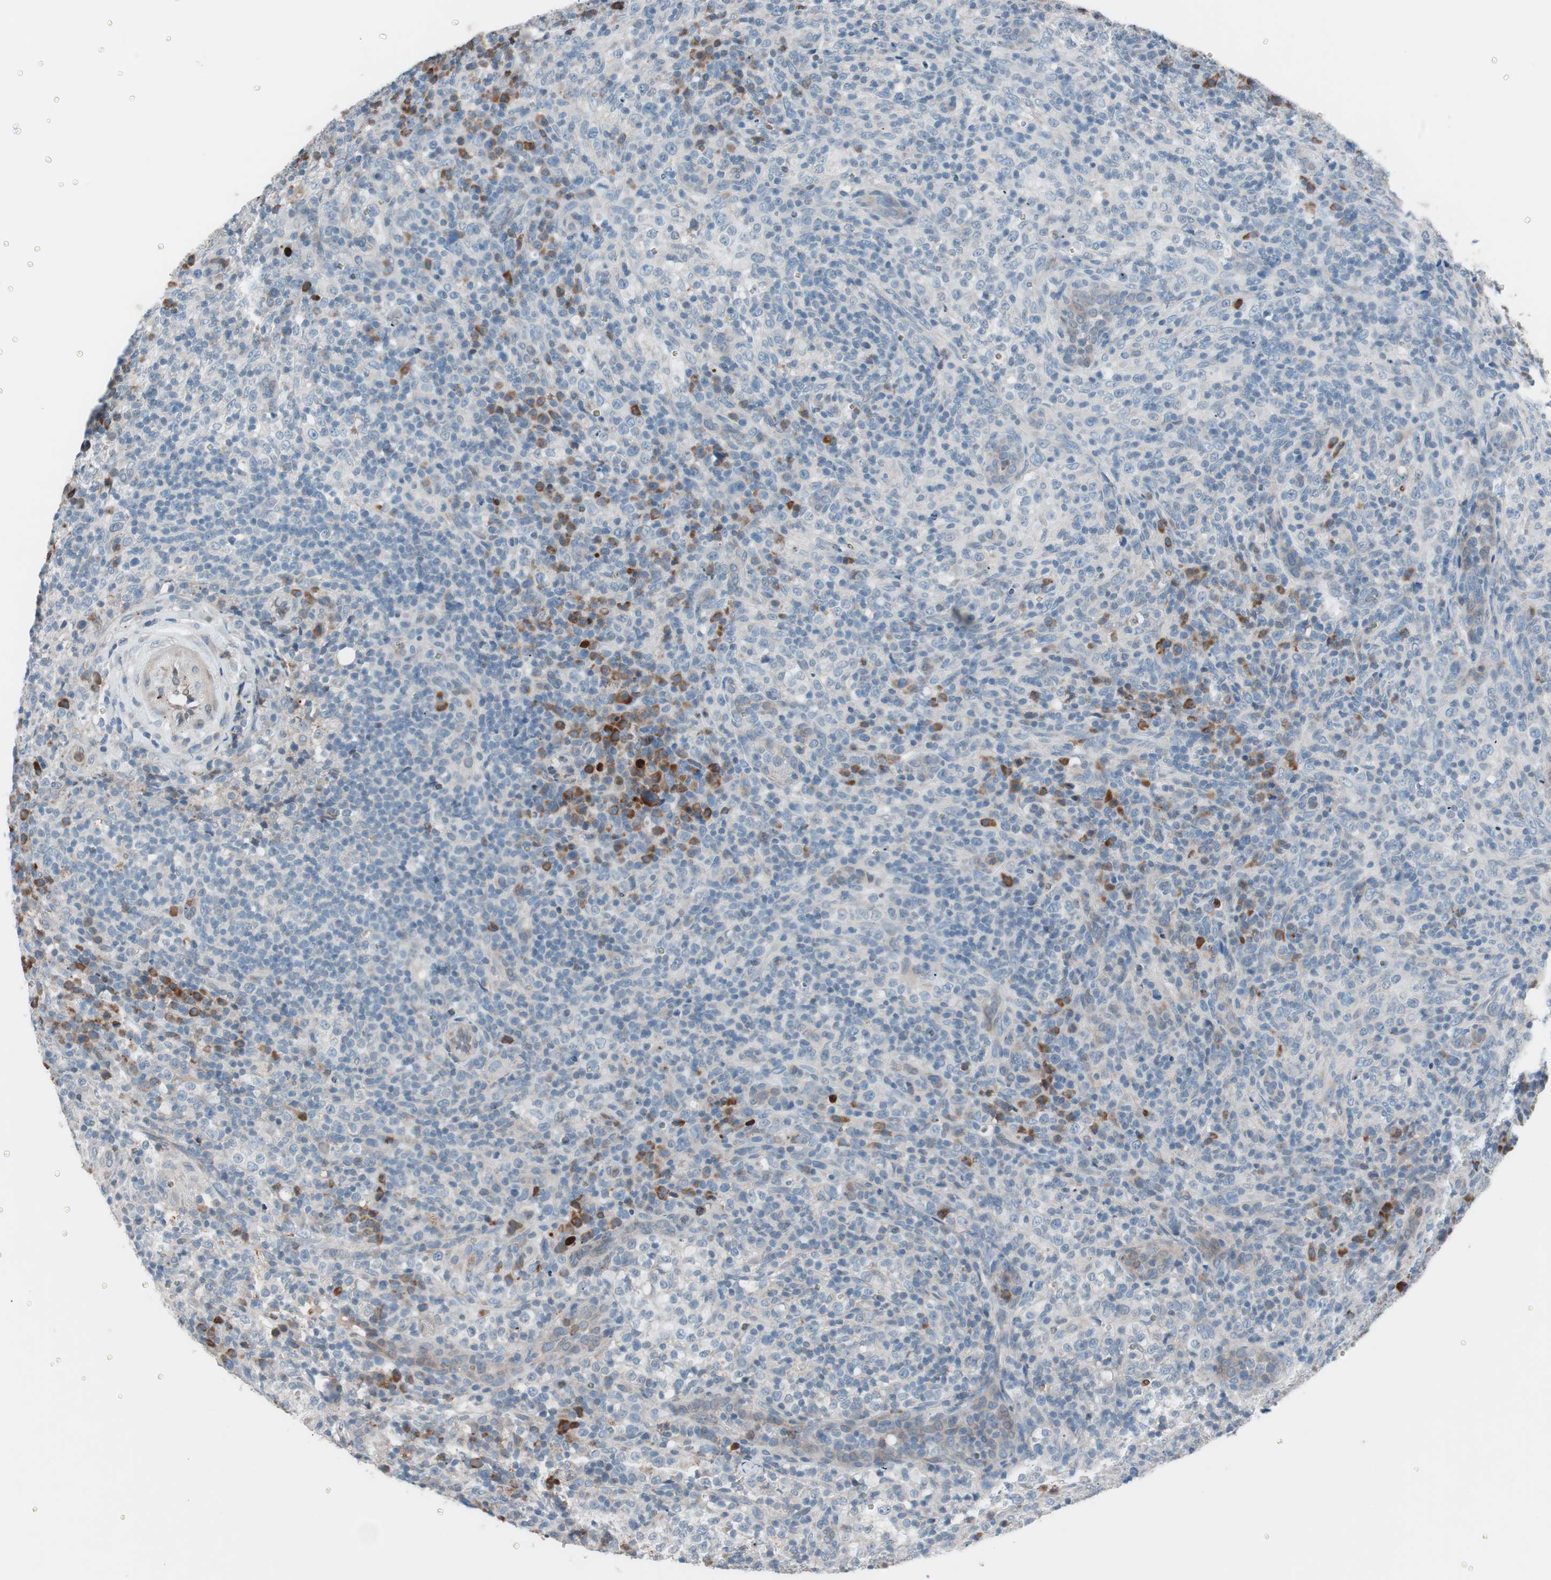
{"staining": {"intensity": "strong", "quantity": "<25%", "location": "cytoplasmic/membranous"}, "tissue": "lymphoma", "cell_type": "Tumor cells", "image_type": "cancer", "snomed": [{"axis": "morphology", "description": "Malignant lymphoma, non-Hodgkin's type, High grade"}, {"axis": "topography", "description": "Lymph node"}], "caption": "Protein analysis of malignant lymphoma, non-Hodgkin's type (high-grade) tissue demonstrates strong cytoplasmic/membranous expression in about <25% of tumor cells.", "gene": "GRB7", "patient": {"sex": "female", "age": 76}}